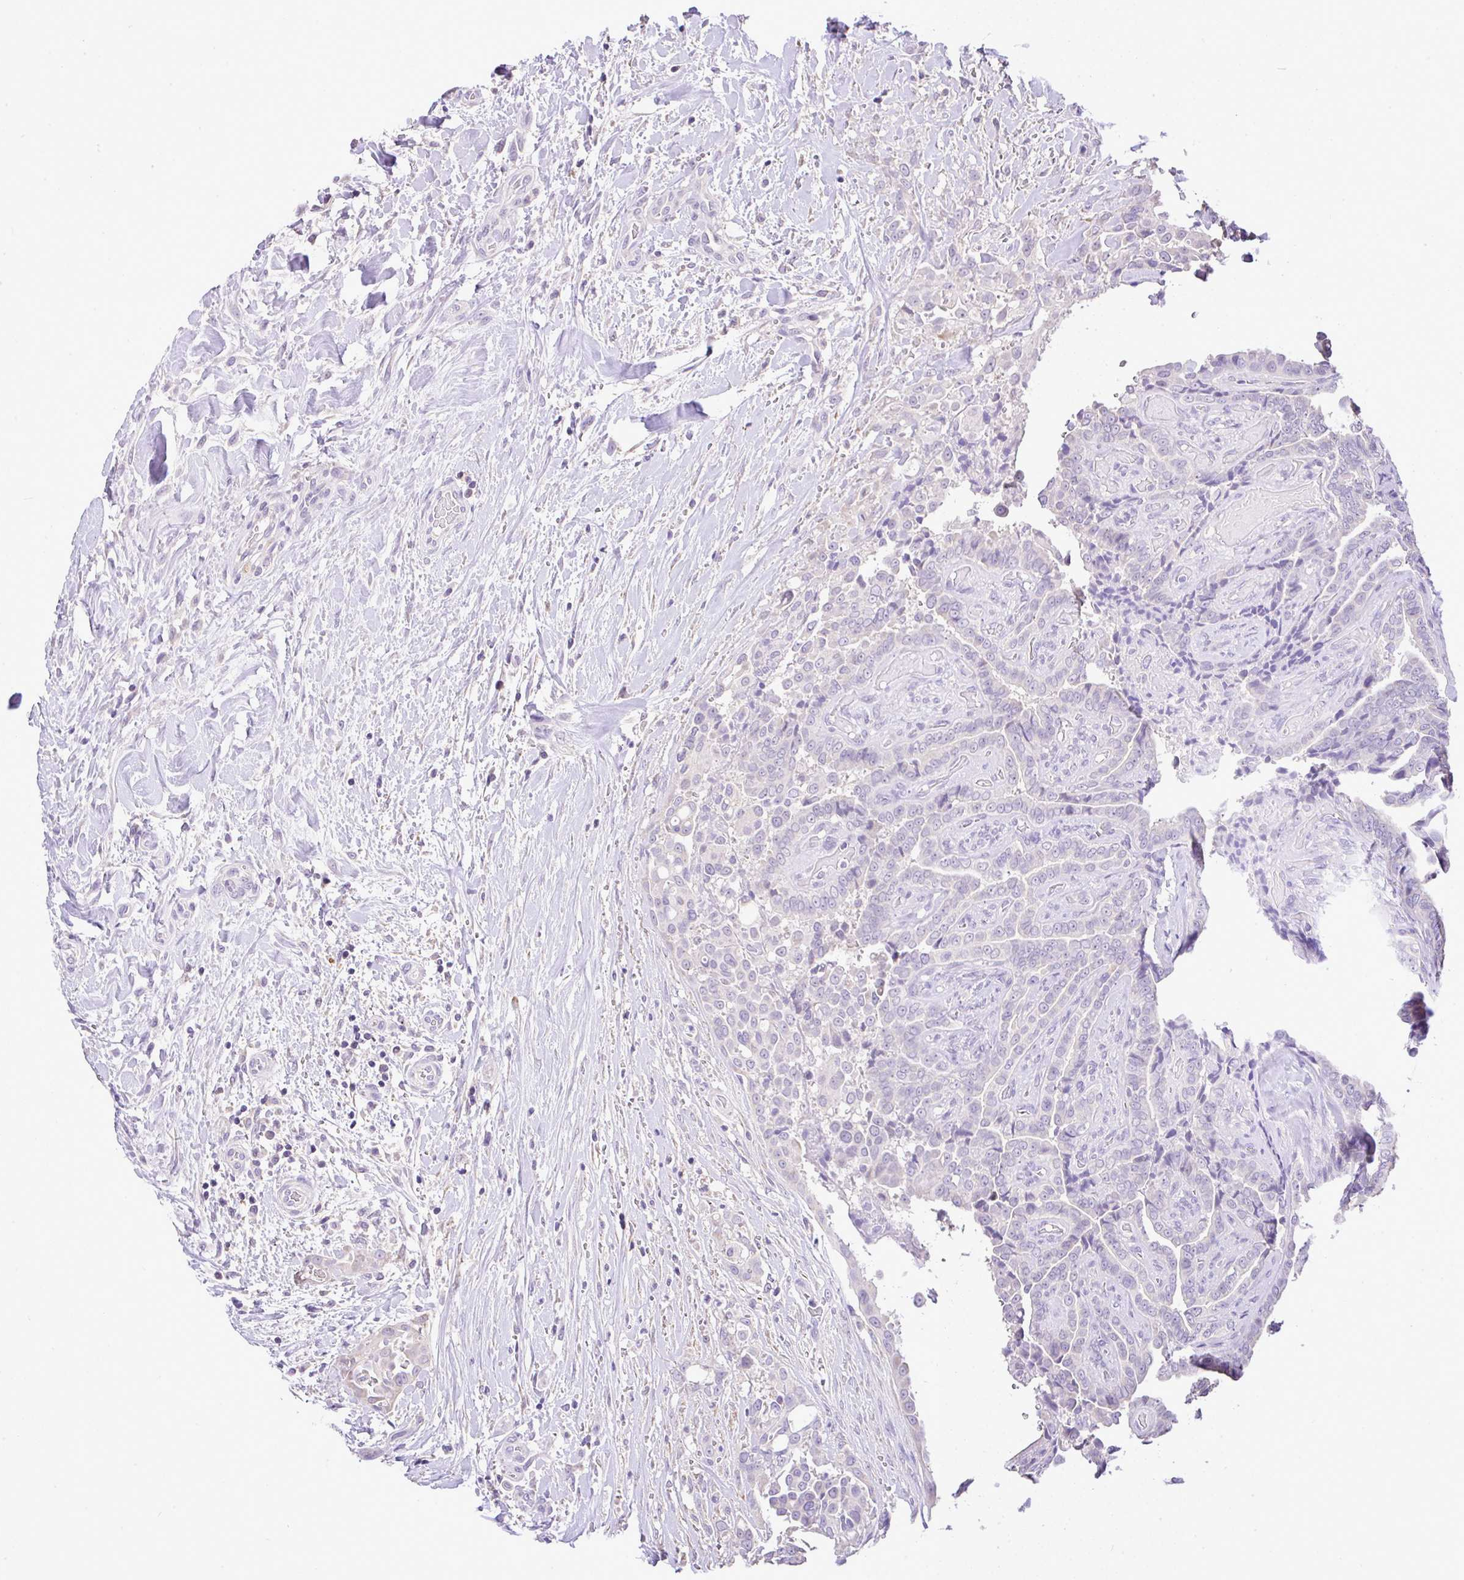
{"staining": {"intensity": "negative", "quantity": "none", "location": "none"}, "tissue": "thyroid cancer", "cell_type": "Tumor cells", "image_type": "cancer", "snomed": [{"axis": "morphology", "description": "Papillary adenocarcinoma, NOS"}, {"axis": "topography", "description": "Thyroid gland"}], "caption": "The IHC photomicrograph has no significant expression in tumor cells of thyroid papillary adenocarcinoma tissue. (DAB IHC with hematoxylin counter stain).", "gene": "CTU1", "patient": {"sex": "male", "age": 61}}